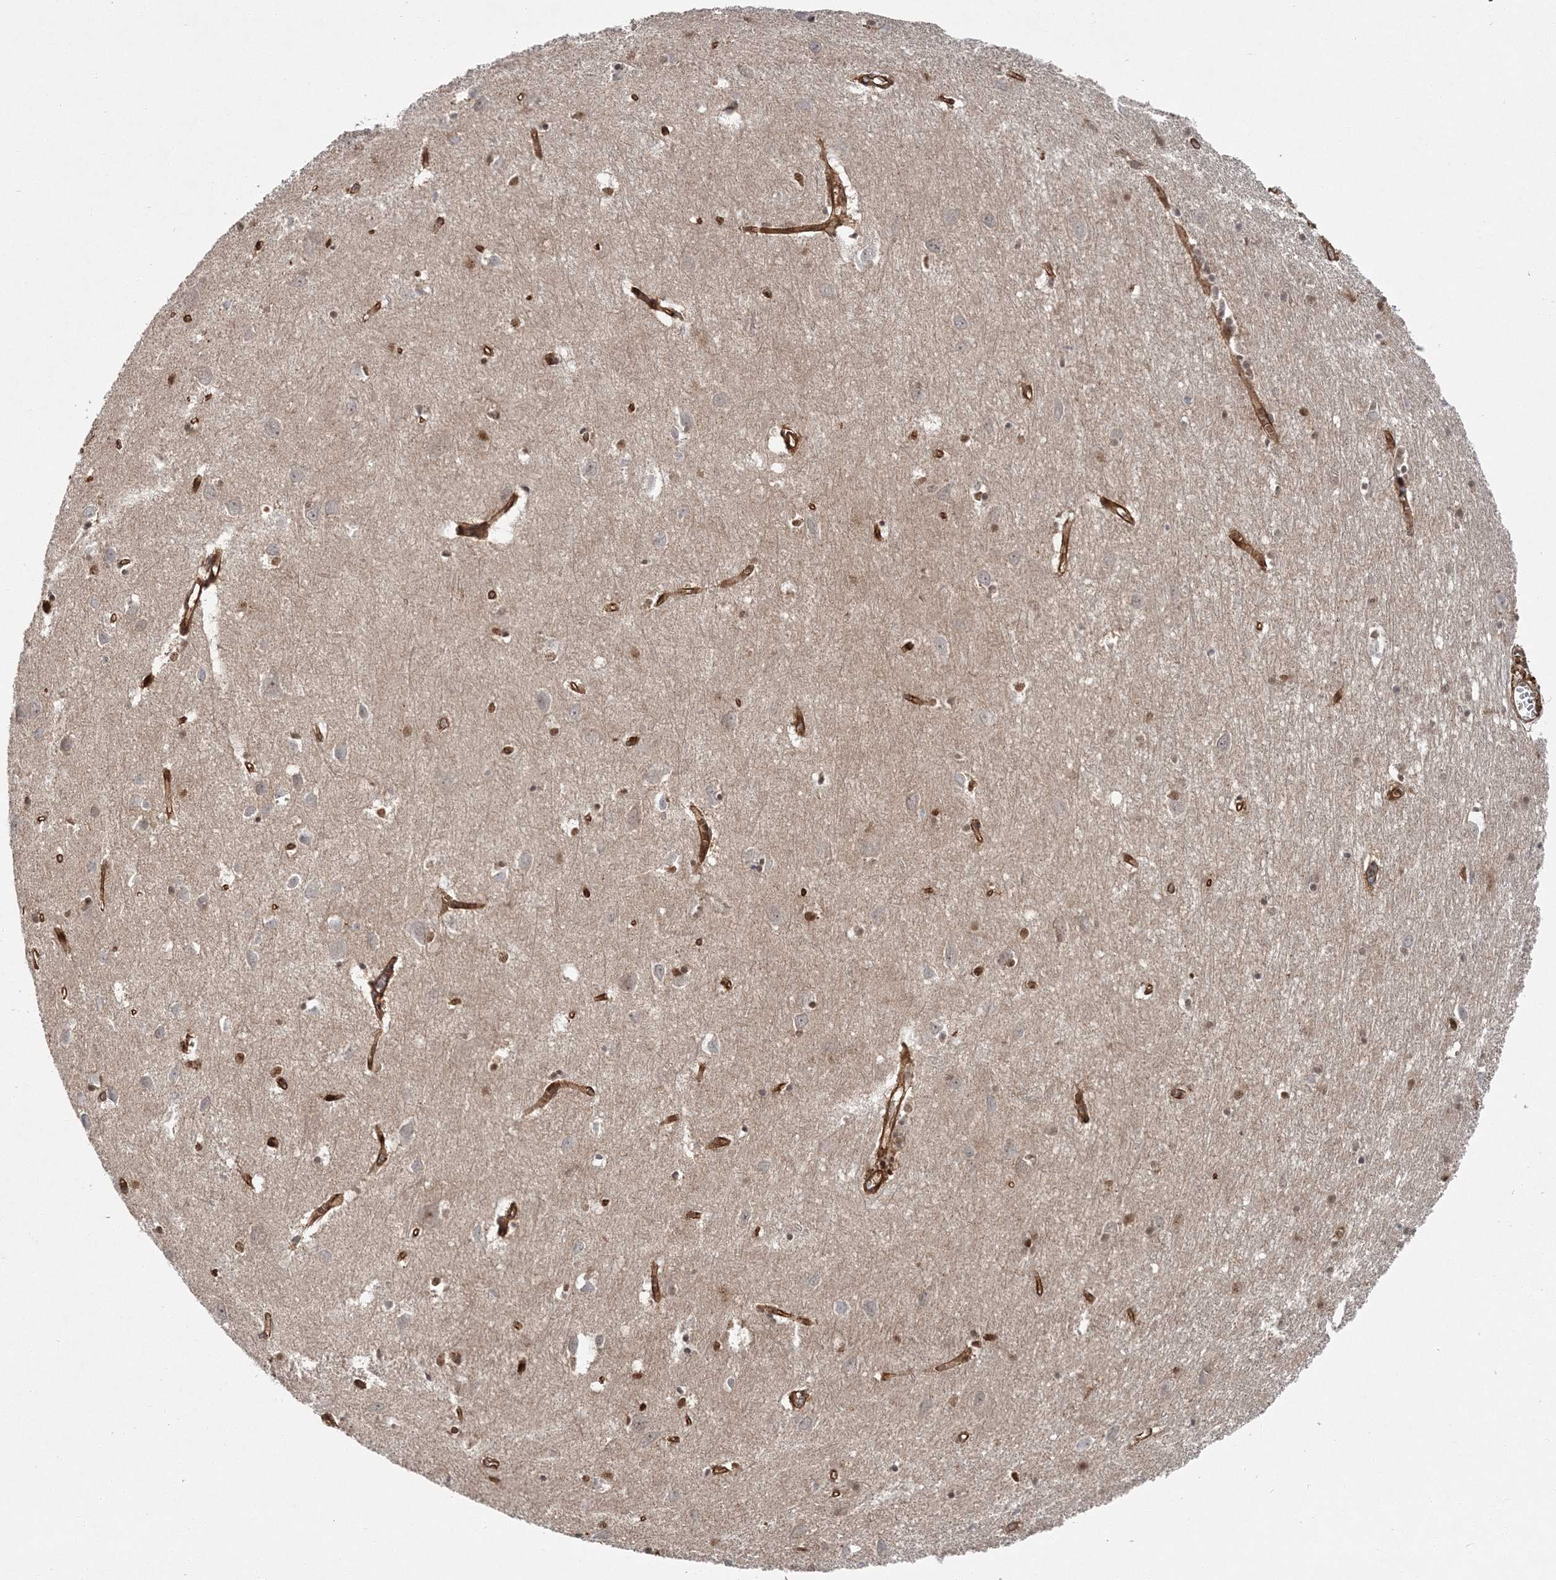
{"staining": {"intensity": "strong", "quantity": ">75%", "location": "cytoplasmic/membranous"}, "tissue": "cerebral cortex", "cell_type": "Endothelial cells", "image_type": "normal", "snomed": [{"axis": "morphology", "description": "Normal tissue, NOS"}, {"axis": "topography", "description": "Cerebral cortex"}], "caption": "A brown stain highlights strong cytoplasmic/membranous staining of a protein in endothelial cells of benign human cerebral cortex.", "gene": "RGCC", "patient": {"sex": "female", "age": 64}}